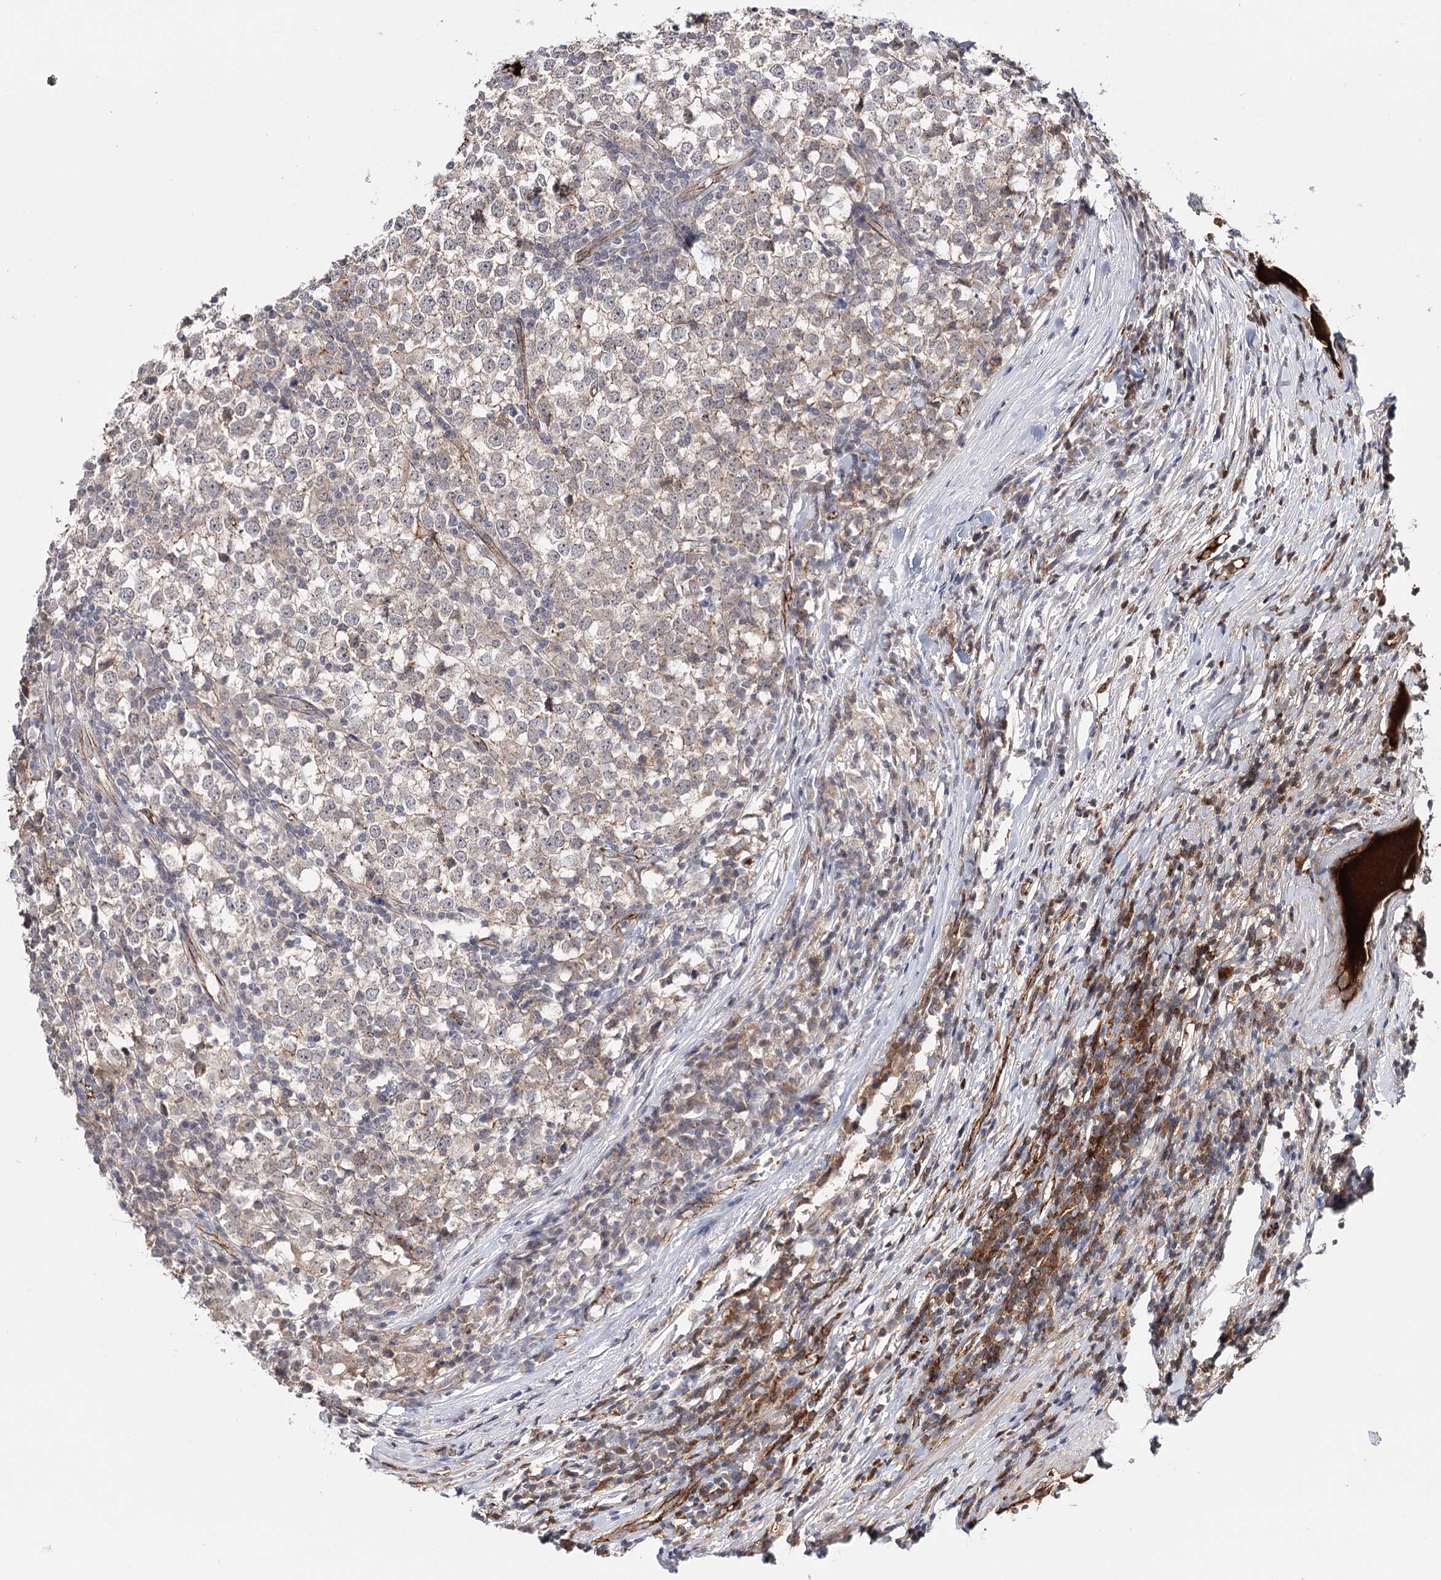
{"staining": {"intensity": "negative", "quantity": "none", "location": "none"}, "tissue": "testis cancer", "cell_type": "Tumor cells", "image_type": "cancer", "snomed": [{"axis": "morphology", "description": "Seminoma, NOS"}, {"axis": "topography", "description": "Testis"}], "caption": "The micrograph demonstrates no significant staining in tumor cells of testis seminoma. (DAB (3,3'-diaminobenzidine) IHC, high magnification).", "gene": "PKP4", "patient": {"sex": "male", "age": 65}}